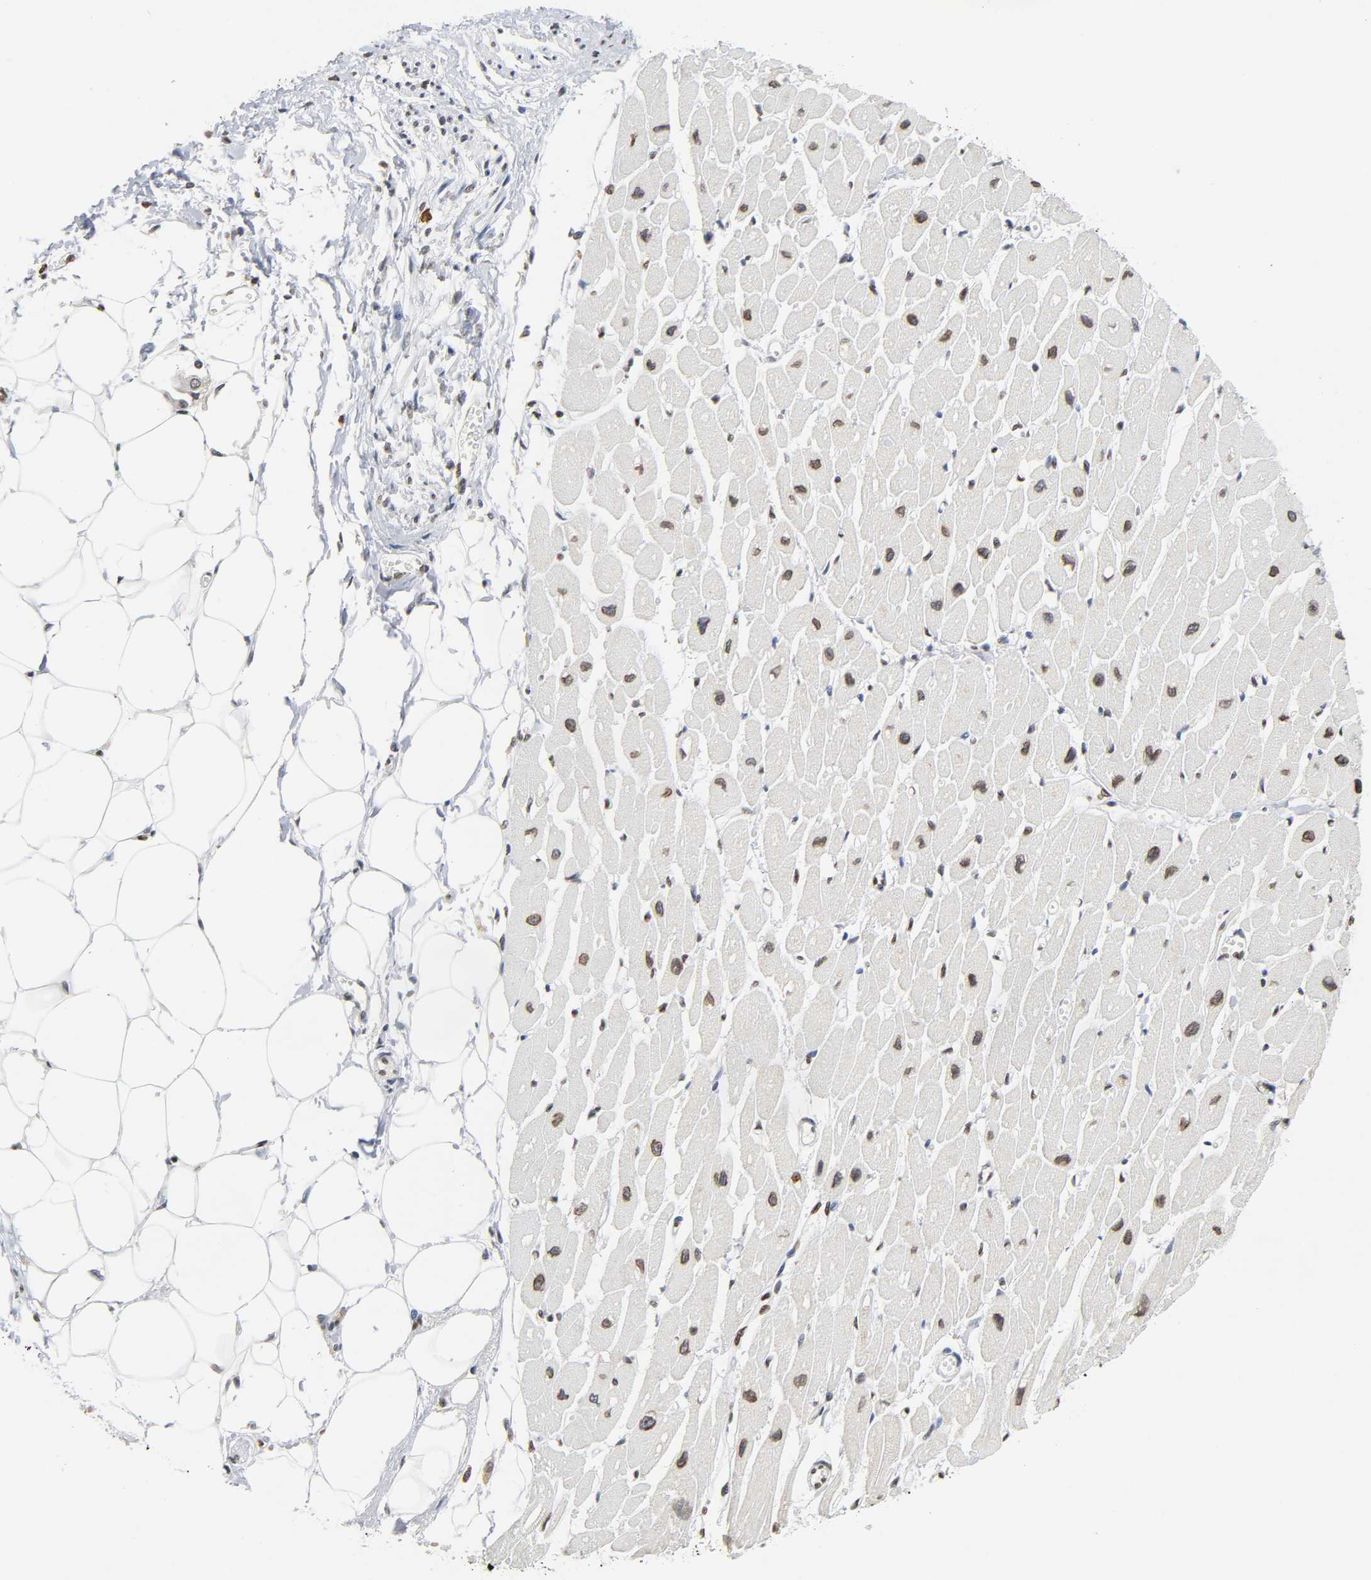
{"staining": {"intensity": "moderate", "quantity": ">75%", "location": "nuclear"}, "tissue": "heart muscle", "cell_type": "Cardiomyocytes", "image_type": "normal", "snomed": [{"axis": "morphology", "description": "Normal tissue, NOS"}, {"axis": "topography", "description": "Heart"}], "caption": "Cardiomyocytes display medium levels of moderate nuclear expression in about >75% of cells in normal human heart muscle.", "gene": "SUMO1", "patient": {"sex": "female", "age": 54}}